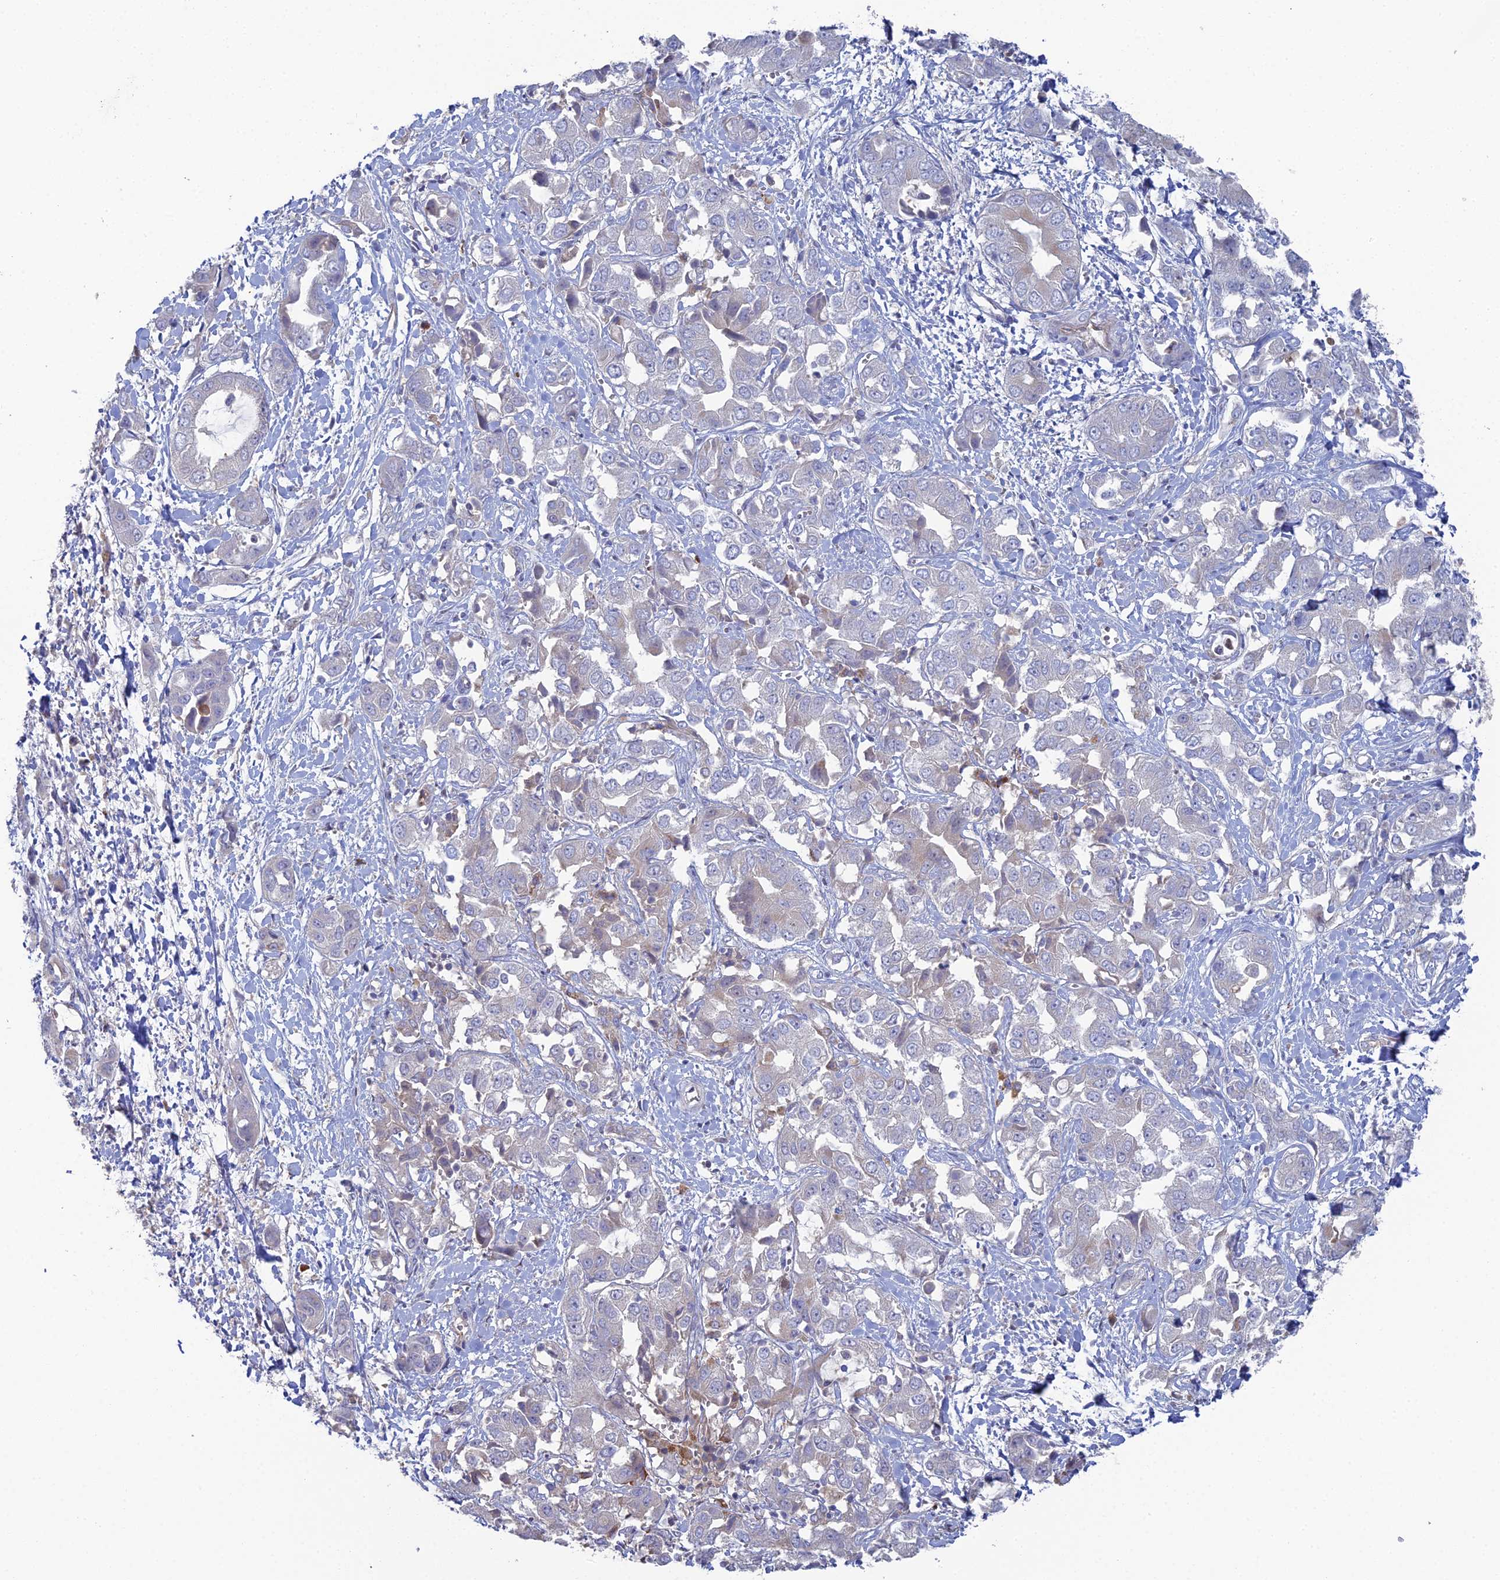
{"staining": {"intensity": "negative", "quantity": "none", "location": "none"}, "tissue": "liver cancer", "cell_type": "Tumor cells", "image_type": "cancer", "snomed": [{"axis": "morphology", "description": "Cholangiocarcinoma"}, {"axis": "topography", "description": "Liver"}], "caption": "Immunohistochemical staining of cholangiocarcinoma (liver) reveals no significant expression in tumor cells. Nuclei are stained in blue.", "gene": "ARL16", "patient": {"sex": "female", "age": 52}}